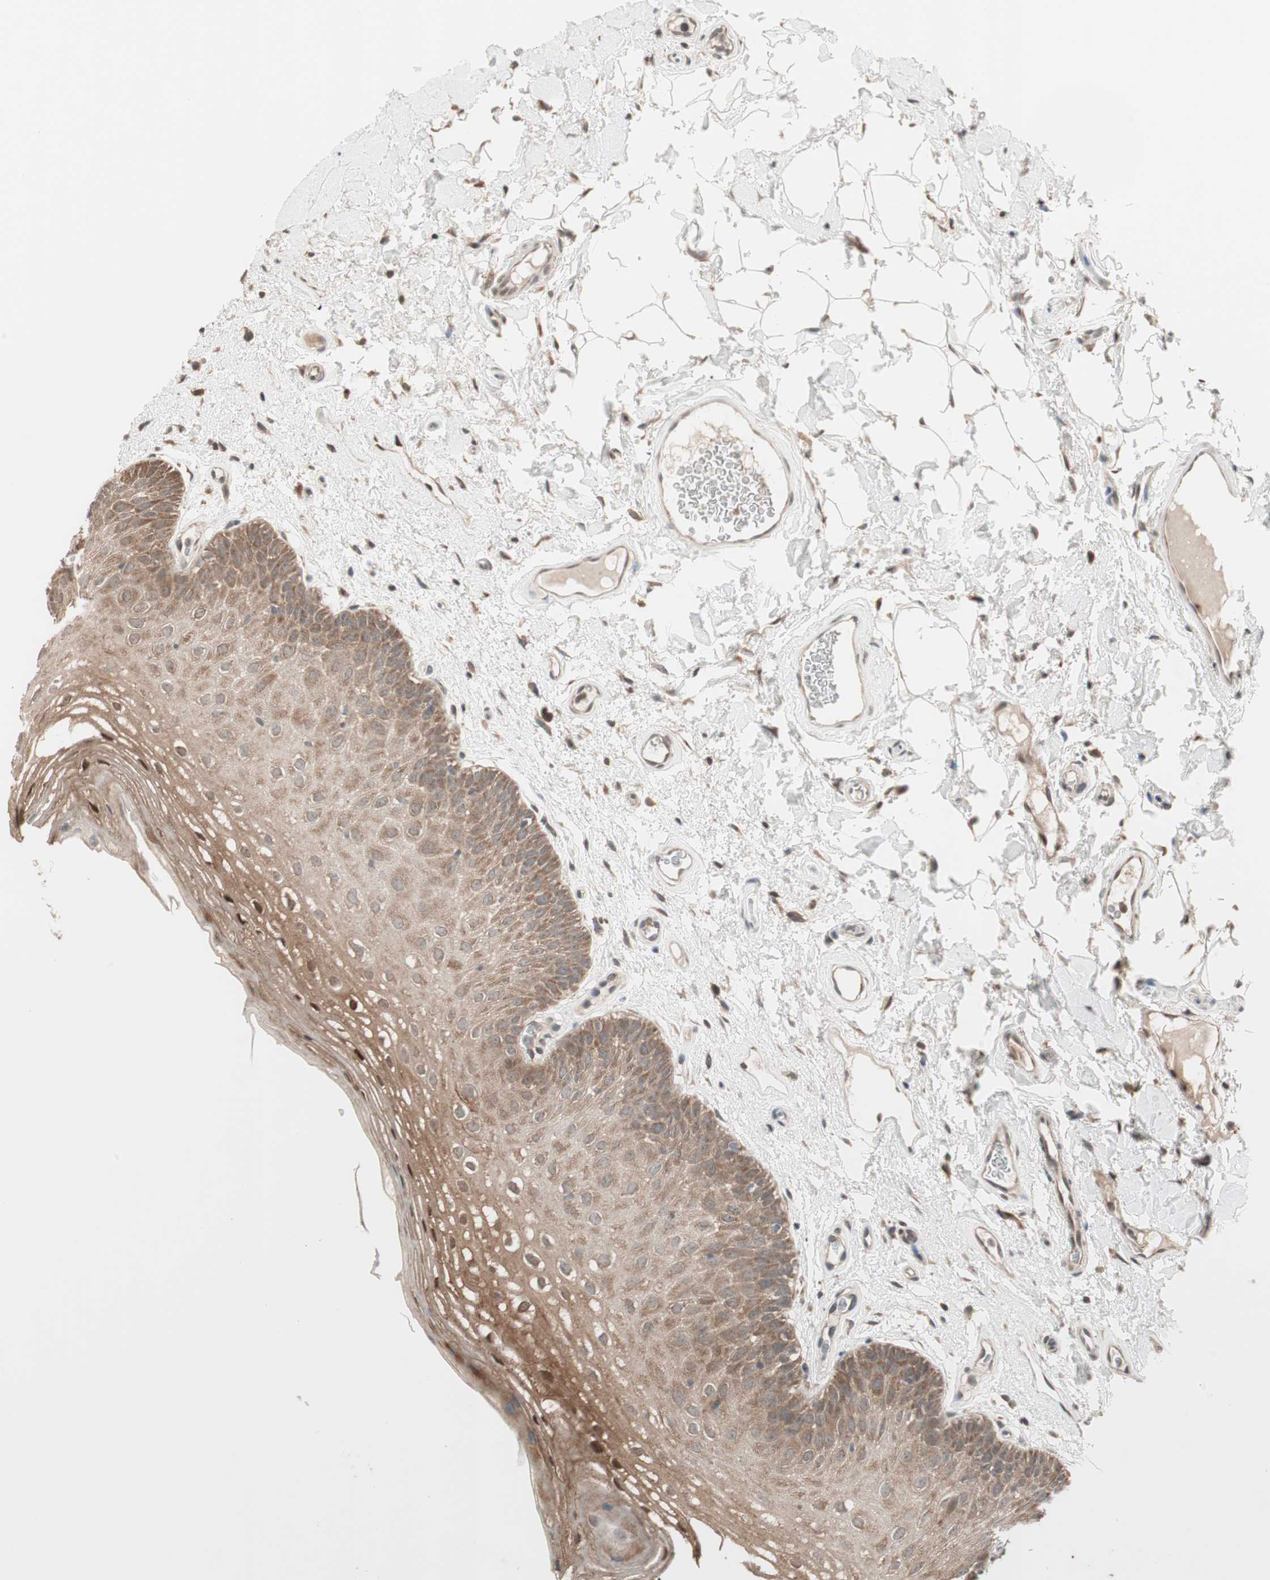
{"staining": {"intensity": "moderate", "quantity": ">75%", "location": "cytoplasmic/membranous"}, "tissue": "oral mucosa", "cell_type": "Squamous epithelial cells", "image_type": "normal", "snomed": [{"axis": "morphology", "description": "Normal tissue, NOS"}, {"axis": "morphology", "description": "Squamous cell carcinoma, NOS"}, {"axis": "topography", "description": "Skeletal muscle"}, {"axis": "topography", "description": "Oral tissue"}], "caption": "Moderate cytoplasmic/membranous expression is seen in approximately >75% of squamous epithelial cells in benign oral mucosa.", "gene": "FBXO5", "patient": {"sex": "male", "age": 71}}